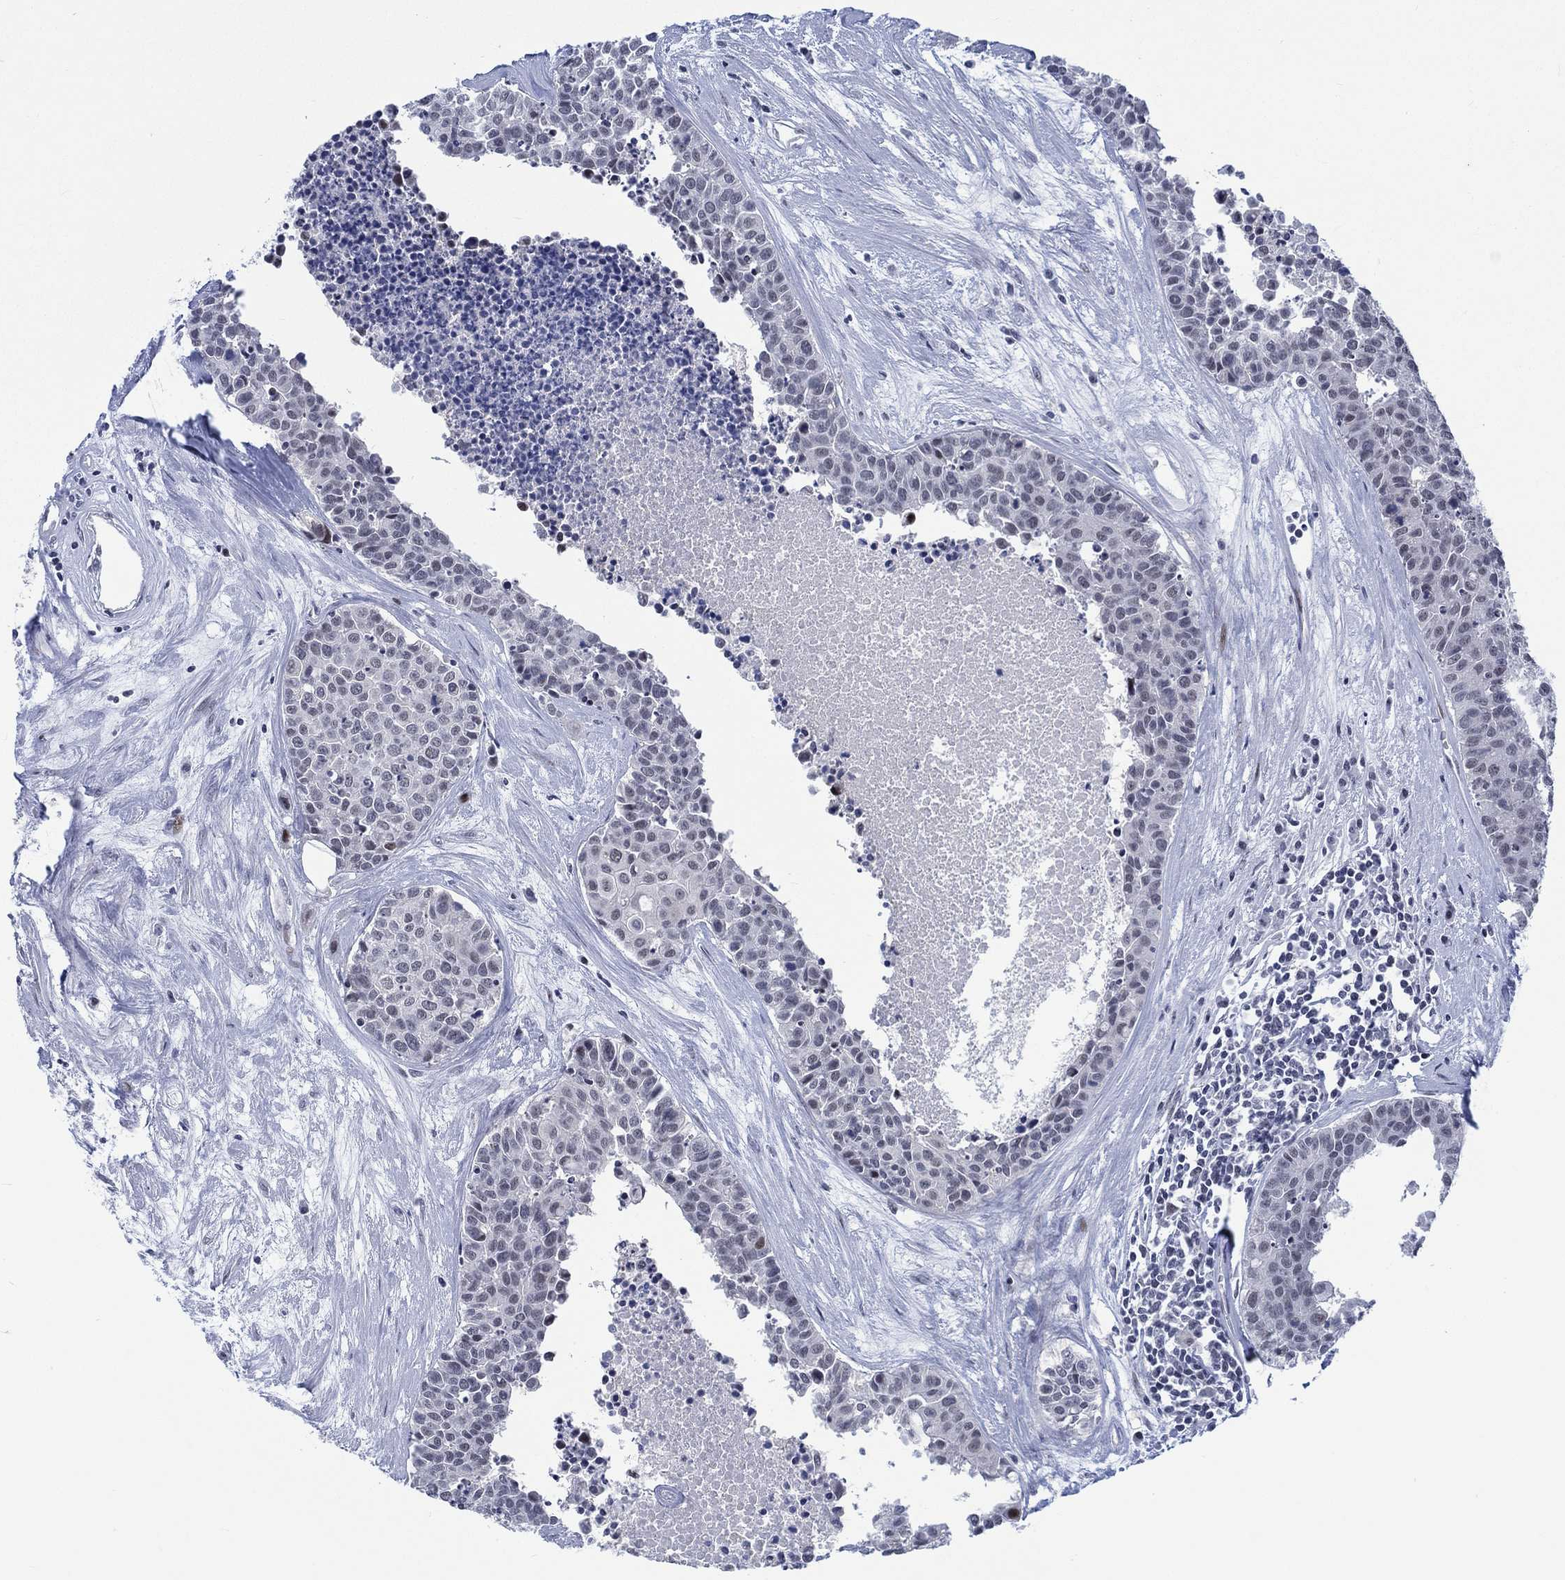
{"staining": {"intensity": "negative", "quantity": "none", "location": "none"}, "tissue": "carcinoid", "cell_type": "Tumor cells", "image_type": "cancer", "snomed": [{"axis": "morphology", "description": "Carcinoid, malignant, NOS"}, {"axis": "topography", "description": "Colon"}], "caption": "Human carcinoid (malignant) stained for a protein using IHC reveals no expression in tumor cells.", "gene": "NEU3", "patient": {"sex": "male", "age": 81}}